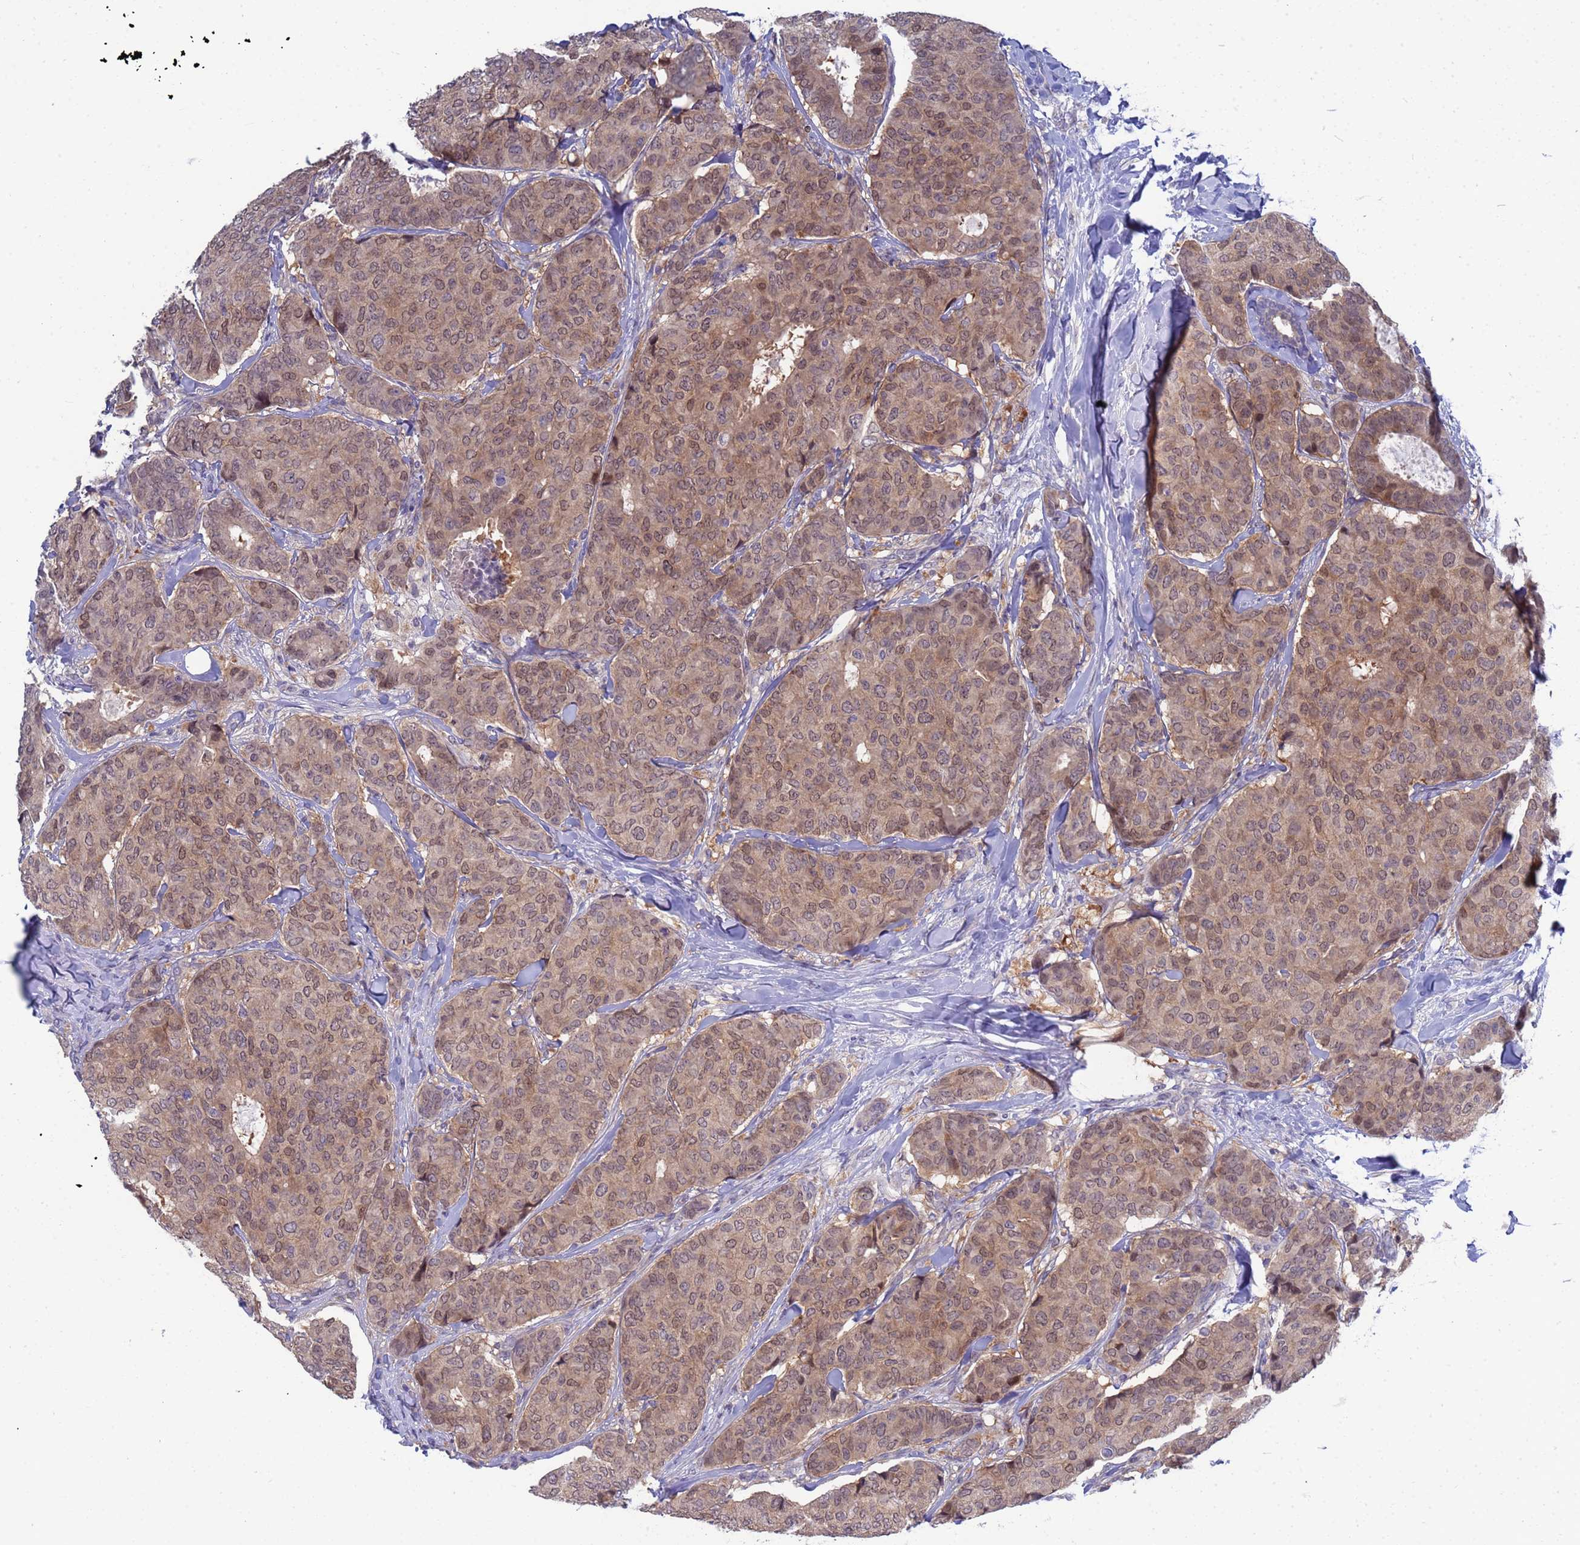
{"staining": {"intensity": "moderate", "quantity": ">75%", "location": "cytoplasmic/membranous,nuclear"}, "tissue": "breast cancer", "cell_type": "Tumor cells", "image_type": "cancer", "snomed": [{"axis": "morphology", "description": "Duct carcinoma"}, {"axis": "topography", "description": "Breast"}], "caption": "Protein staining shows moderate cytoplasmic/membranous and nuclear staining in about >75% of tumor cells in breast cancer. Nuclei are stained in blue.", "gene": "ENOSF1", "patient": {"sex": "female", "age": 75}}